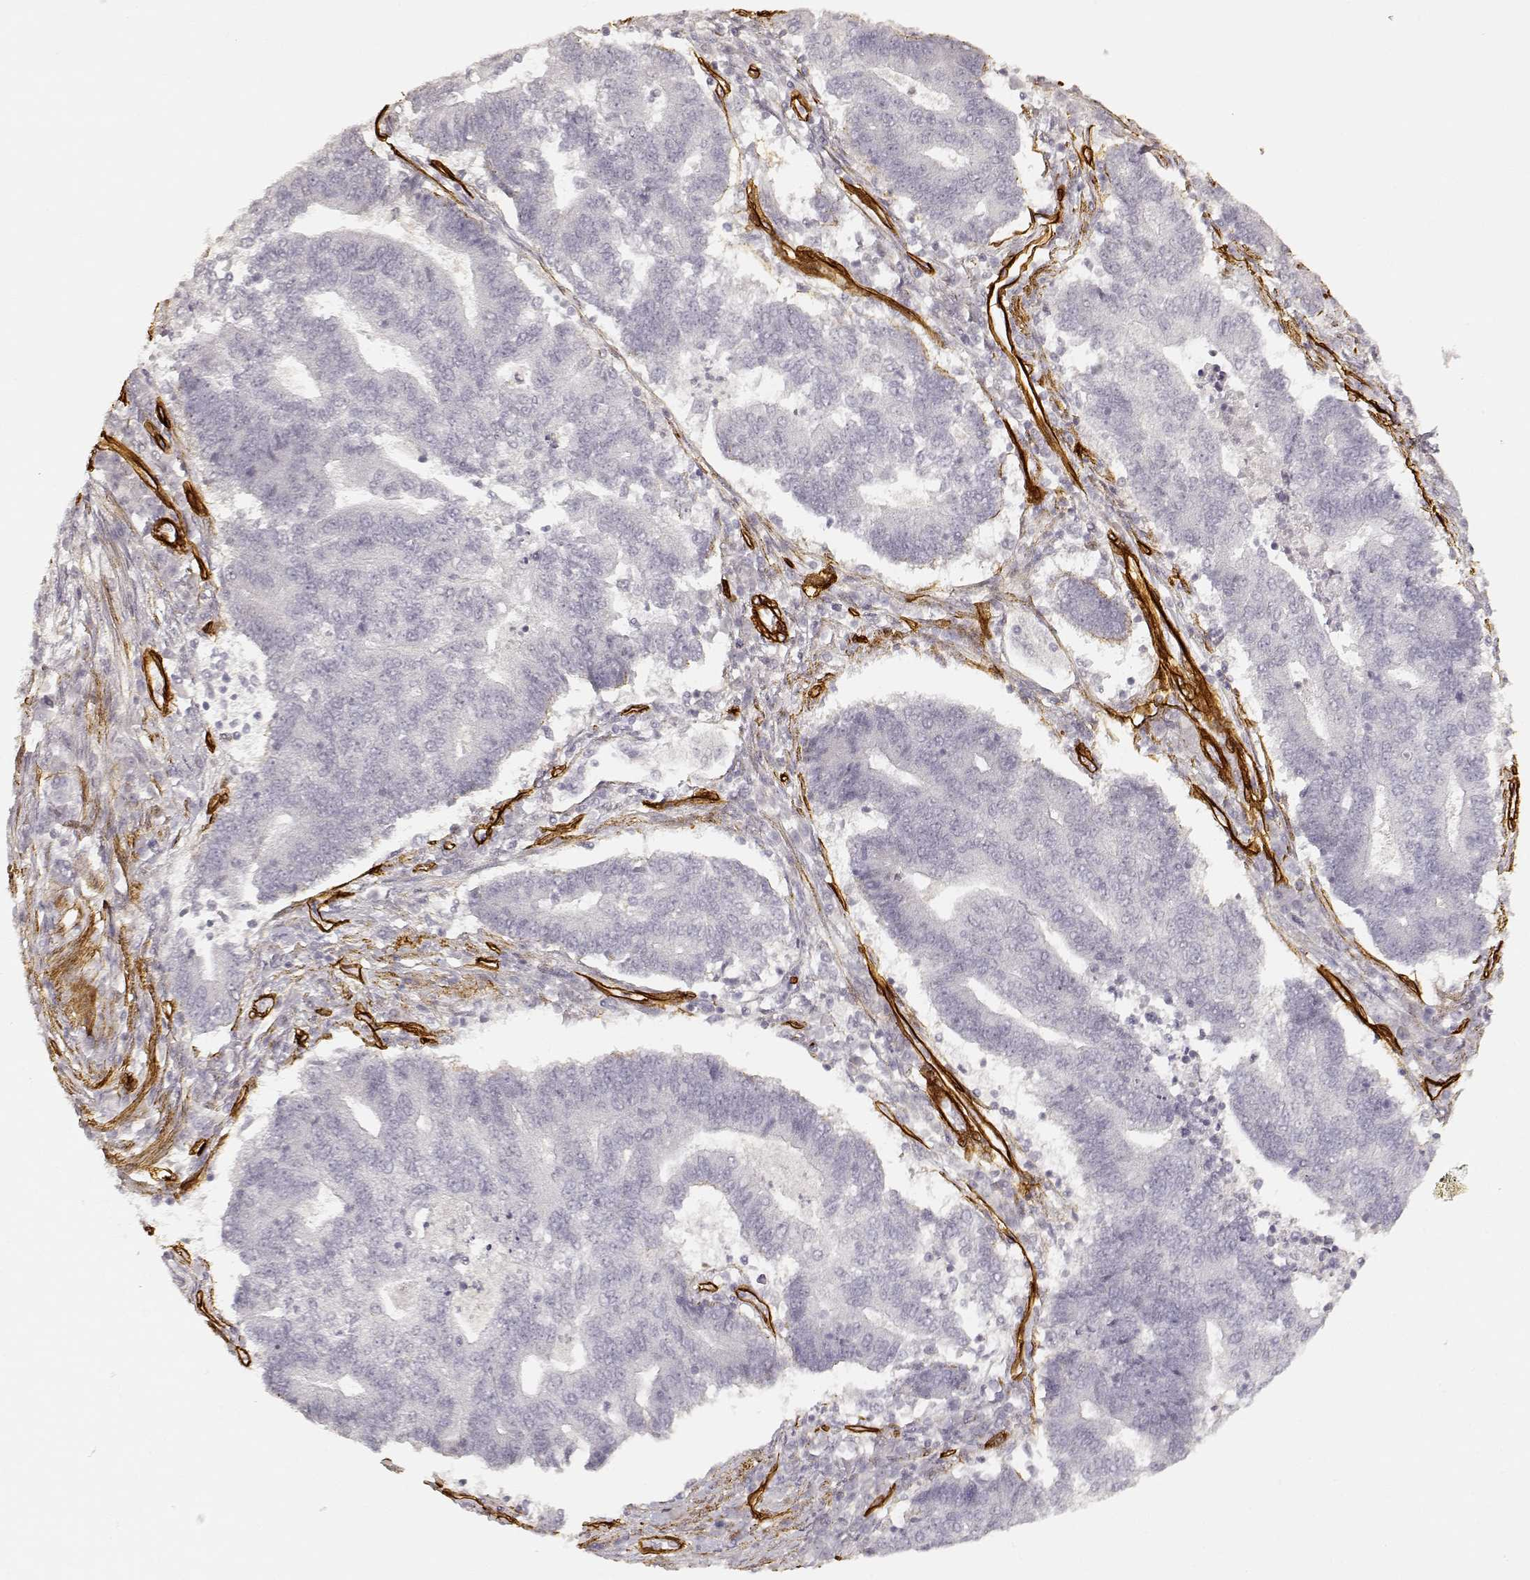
{"staining": {"intensity": "negative", "quantity": "none", "location": "none"}, "tissue": "endometrial cancer", "cell_type": "Tumor cells", "image_type": "cancer", "snomed": [{"axis": "morphology", "description": "Adenocarcinoma, NOS"}, {"axis": "topography", "description": "Uterus"}, {"axis": "topography", "description": "Endometrium"}], "caption": "Endometrial cancer was stained to show a protein in brown. There is no significant expression in tumor cells.", "gene": "LAMA4", "patient": {"sex": "female", "age": 54}}